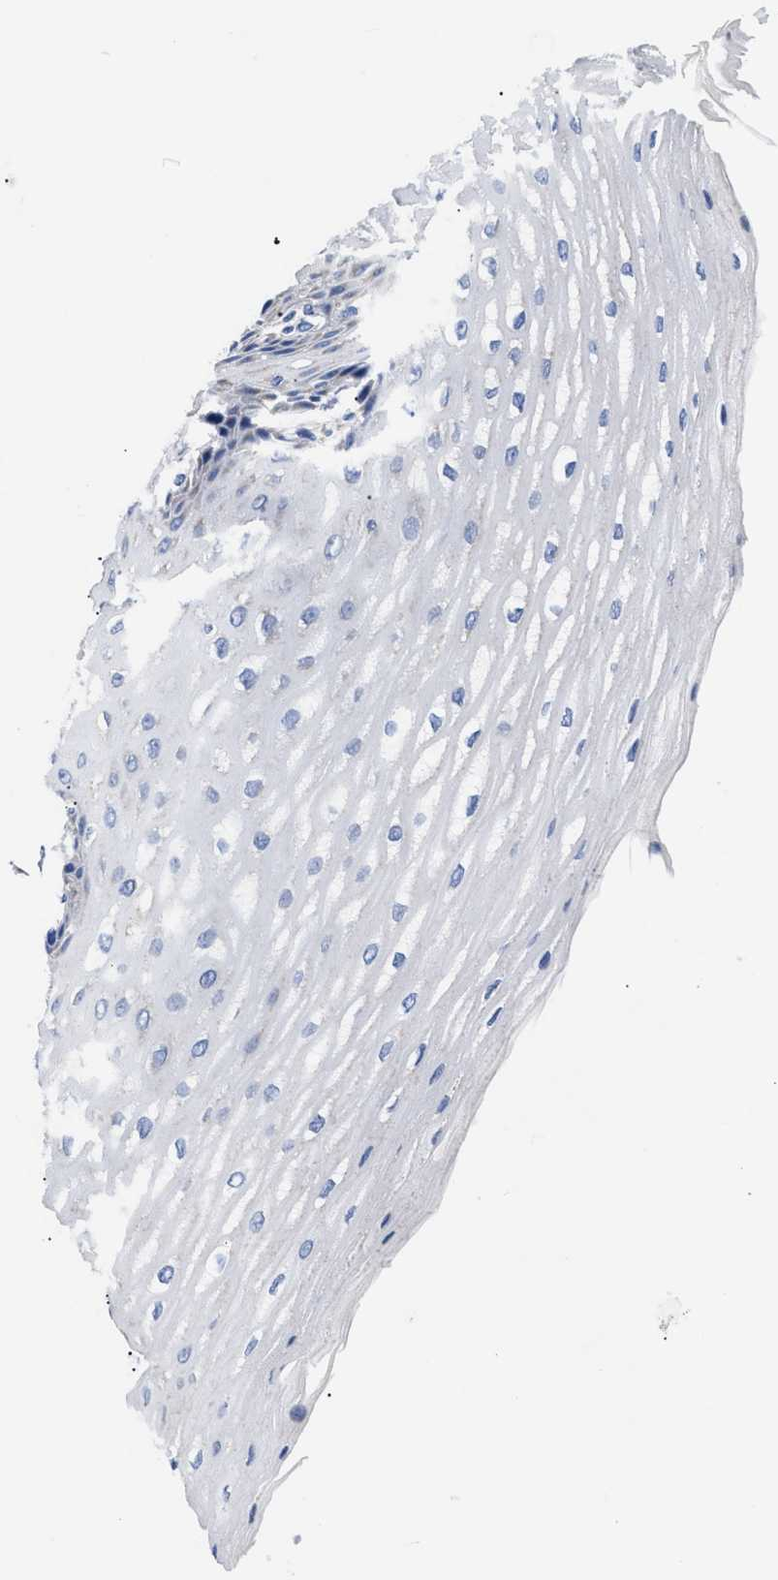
{"staining": {"intensity": "negative", "quantity": "none", "location": "none"}, "tissue": "esophagus", "cell_type": "Squamous epithelial cells", "image_type": "normal", "snomed": [{"axis": "morphology", "description": "Normal tissue, NOS"}, {"axis": "topography", "description": "Esophagus"}], "caption": "Histopathology image shows no significant protein expression in squamous epithelial cells of unremarkable esophagus. (IHC, brightfield microscopy, high magnification).", "gene": "GPR149", "patient": {"sex": "male", "age": 54}}